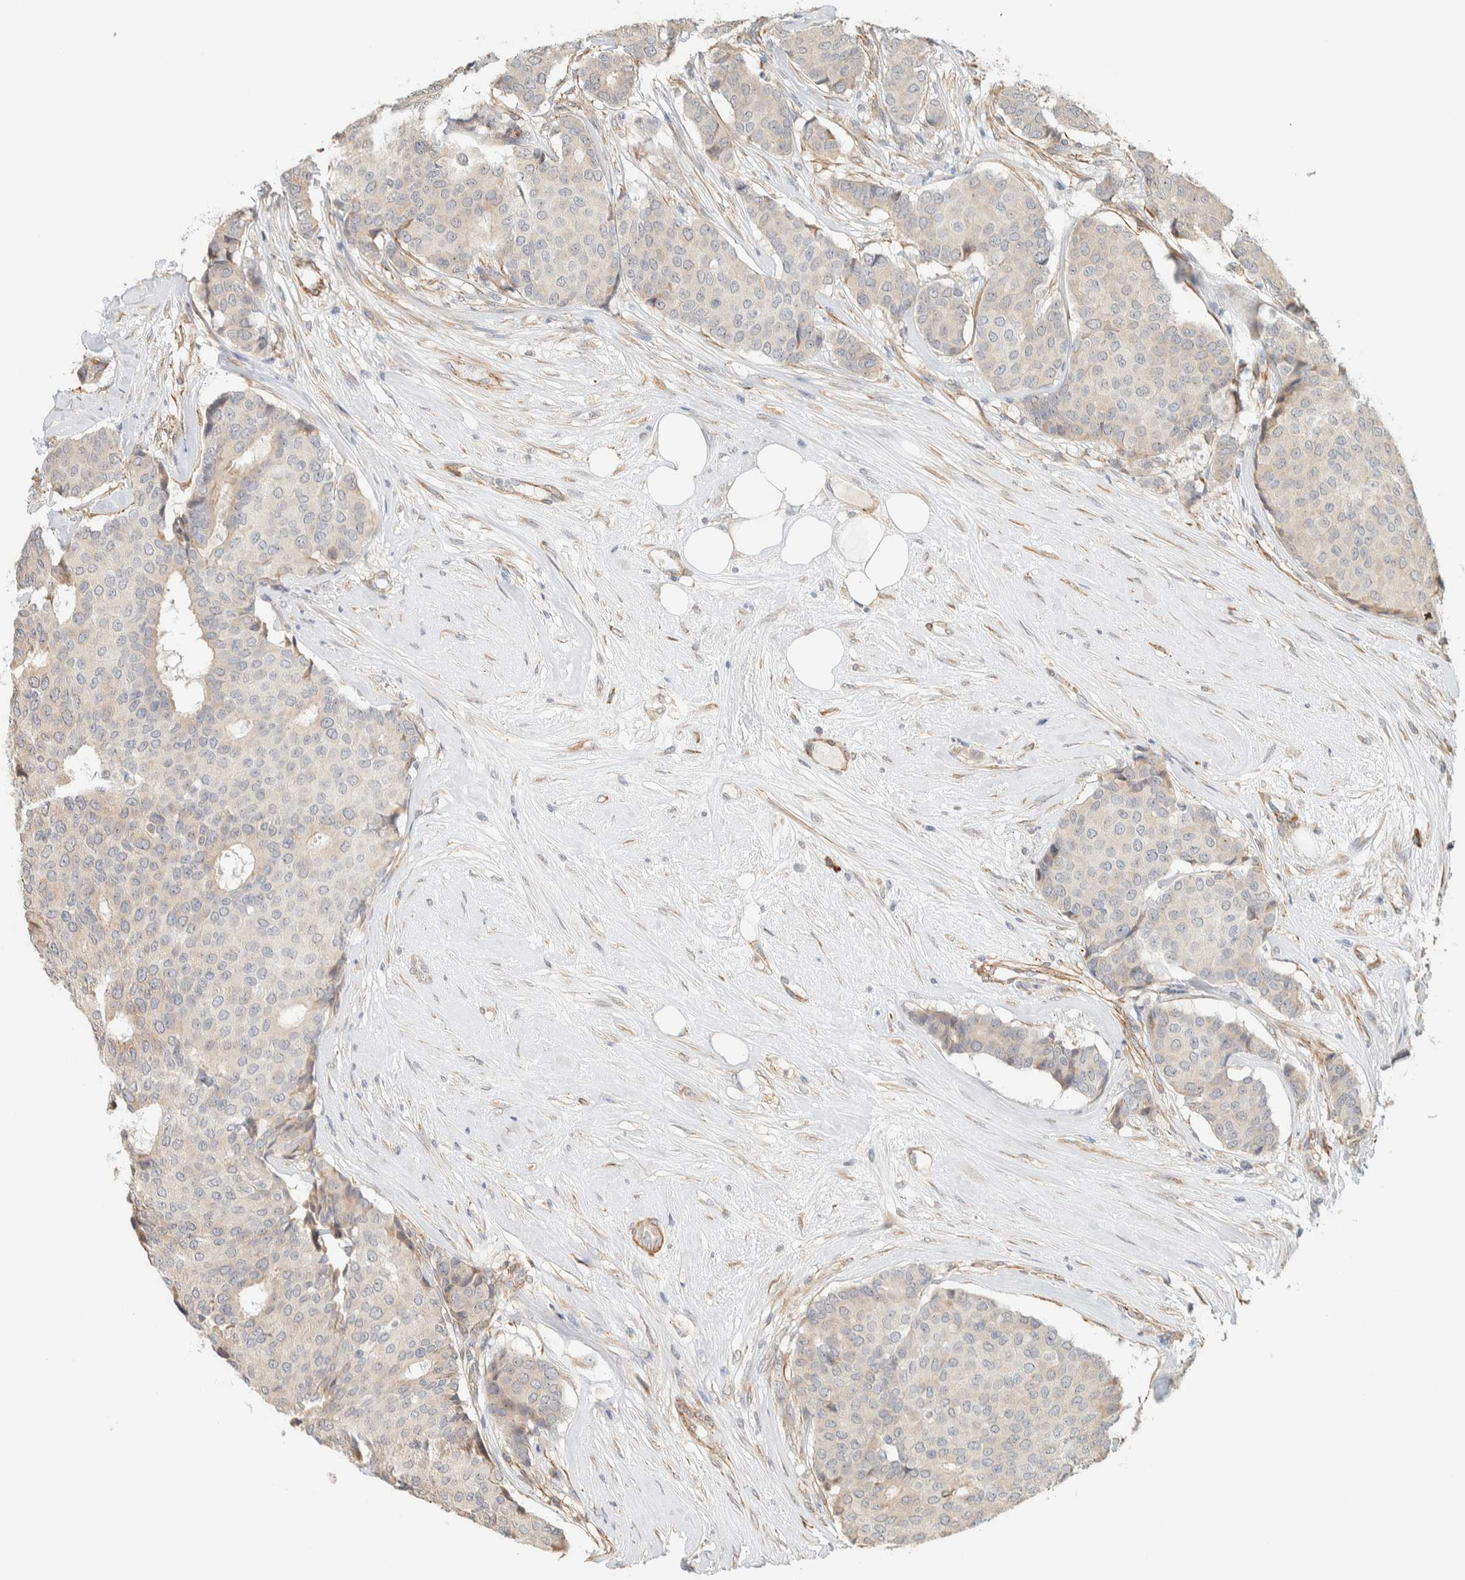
{"staining": {"intensity": "negative", "quantity": "none", "location": "none"}, "tissue": "breast cancer", "cell_type": "Tumor cells", "image_type": "cancer", "snomed": [{"axis": "morphology", "description": "Duct carcinoma"}, {"axis": "topography", "description": "Breast"}], "caption": "The histopathology image displays no significant expression in tumor cells of breast cancer.", "gene": "KLHL40", "patient": {"sex": "female", "age": 75}}